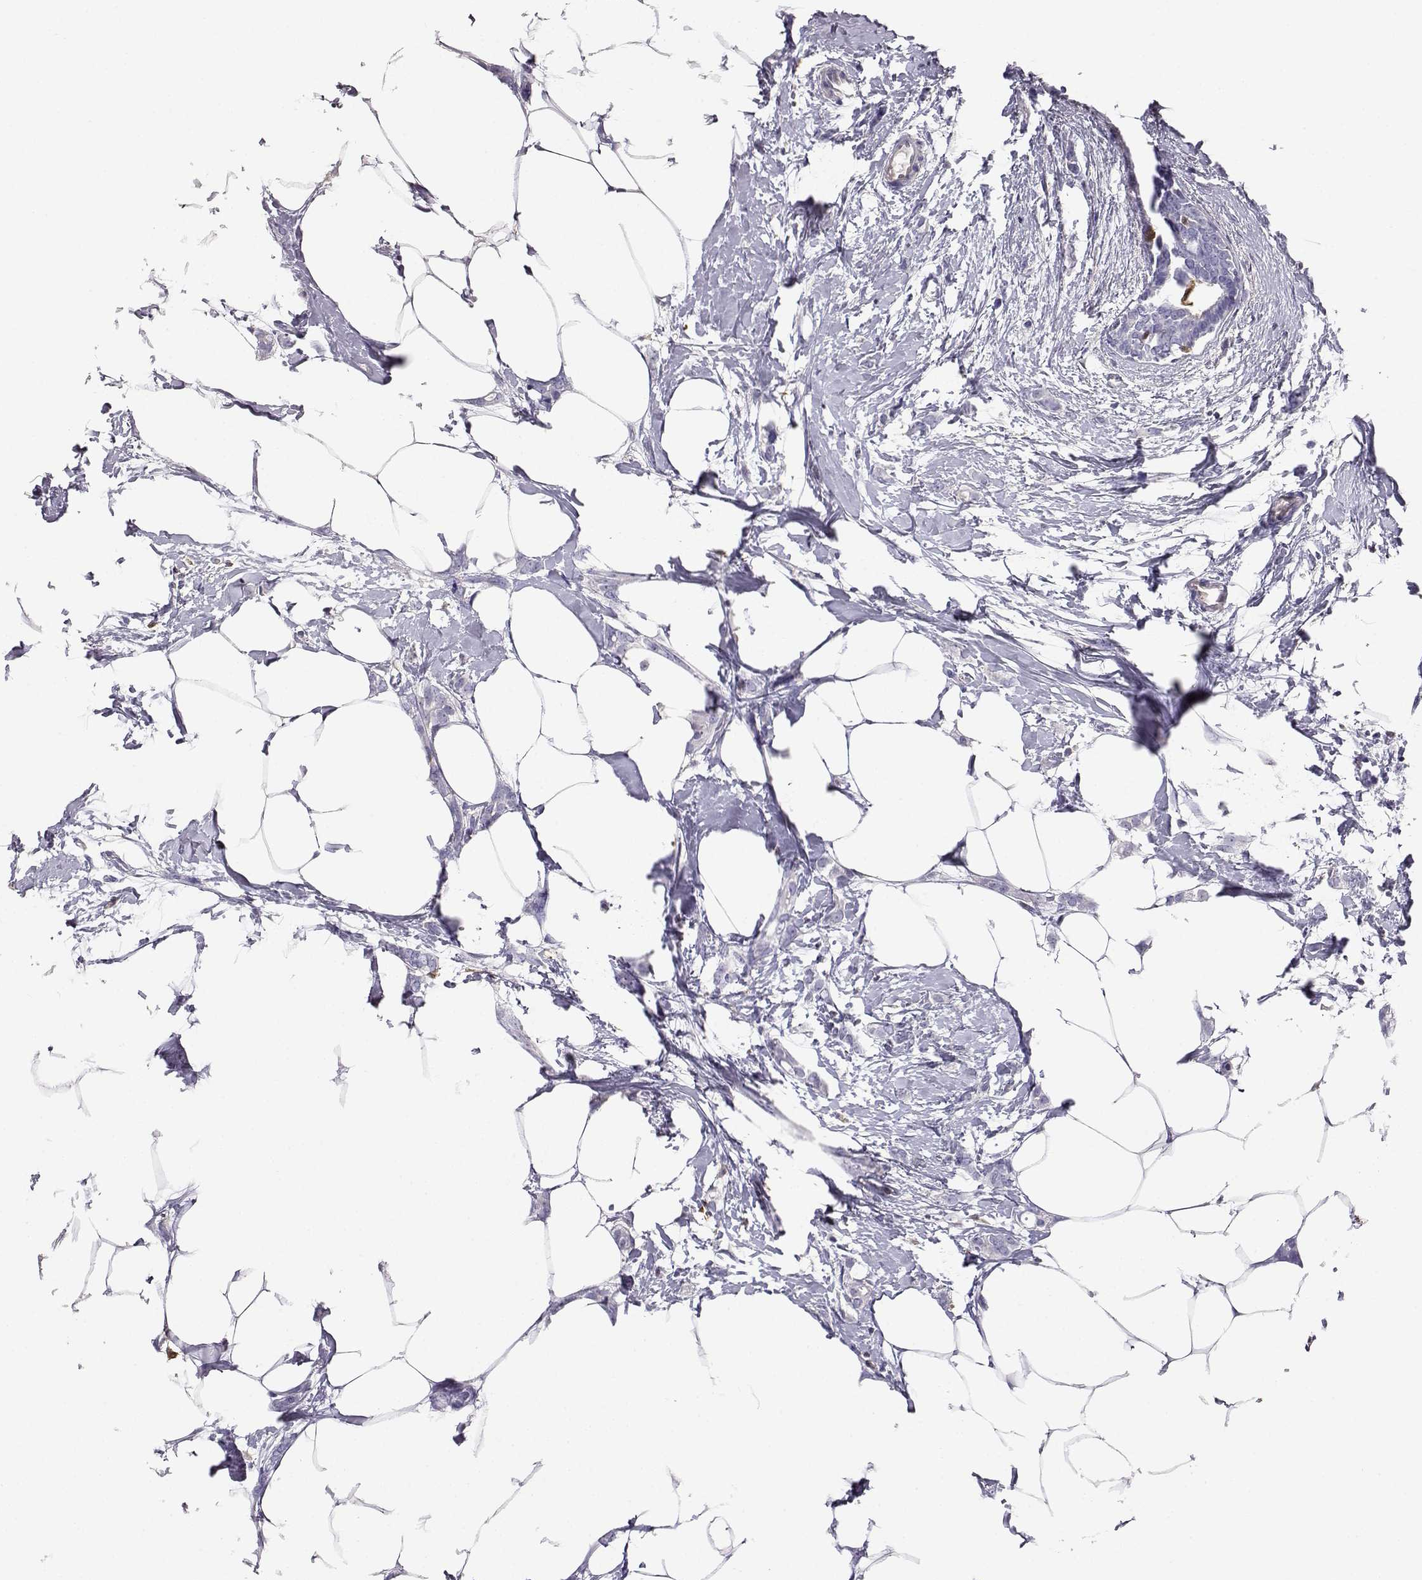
{"staining": {"intensity": "negative", "quantity": "none", "location": "none"}, "tissue": "breast cancer", "cell_type": "Tumor cells", "image_type": "cancer", "snomed": [{"axis": "morphology", "description": "Duct carcinoma"}, {"axis": "topography", "description": "Breast"}], "caption": "Tumor cells show no significant staining in breast cancer.", "gene": "AKR1B1", "patient": {"sex": "female", "age": 40}}